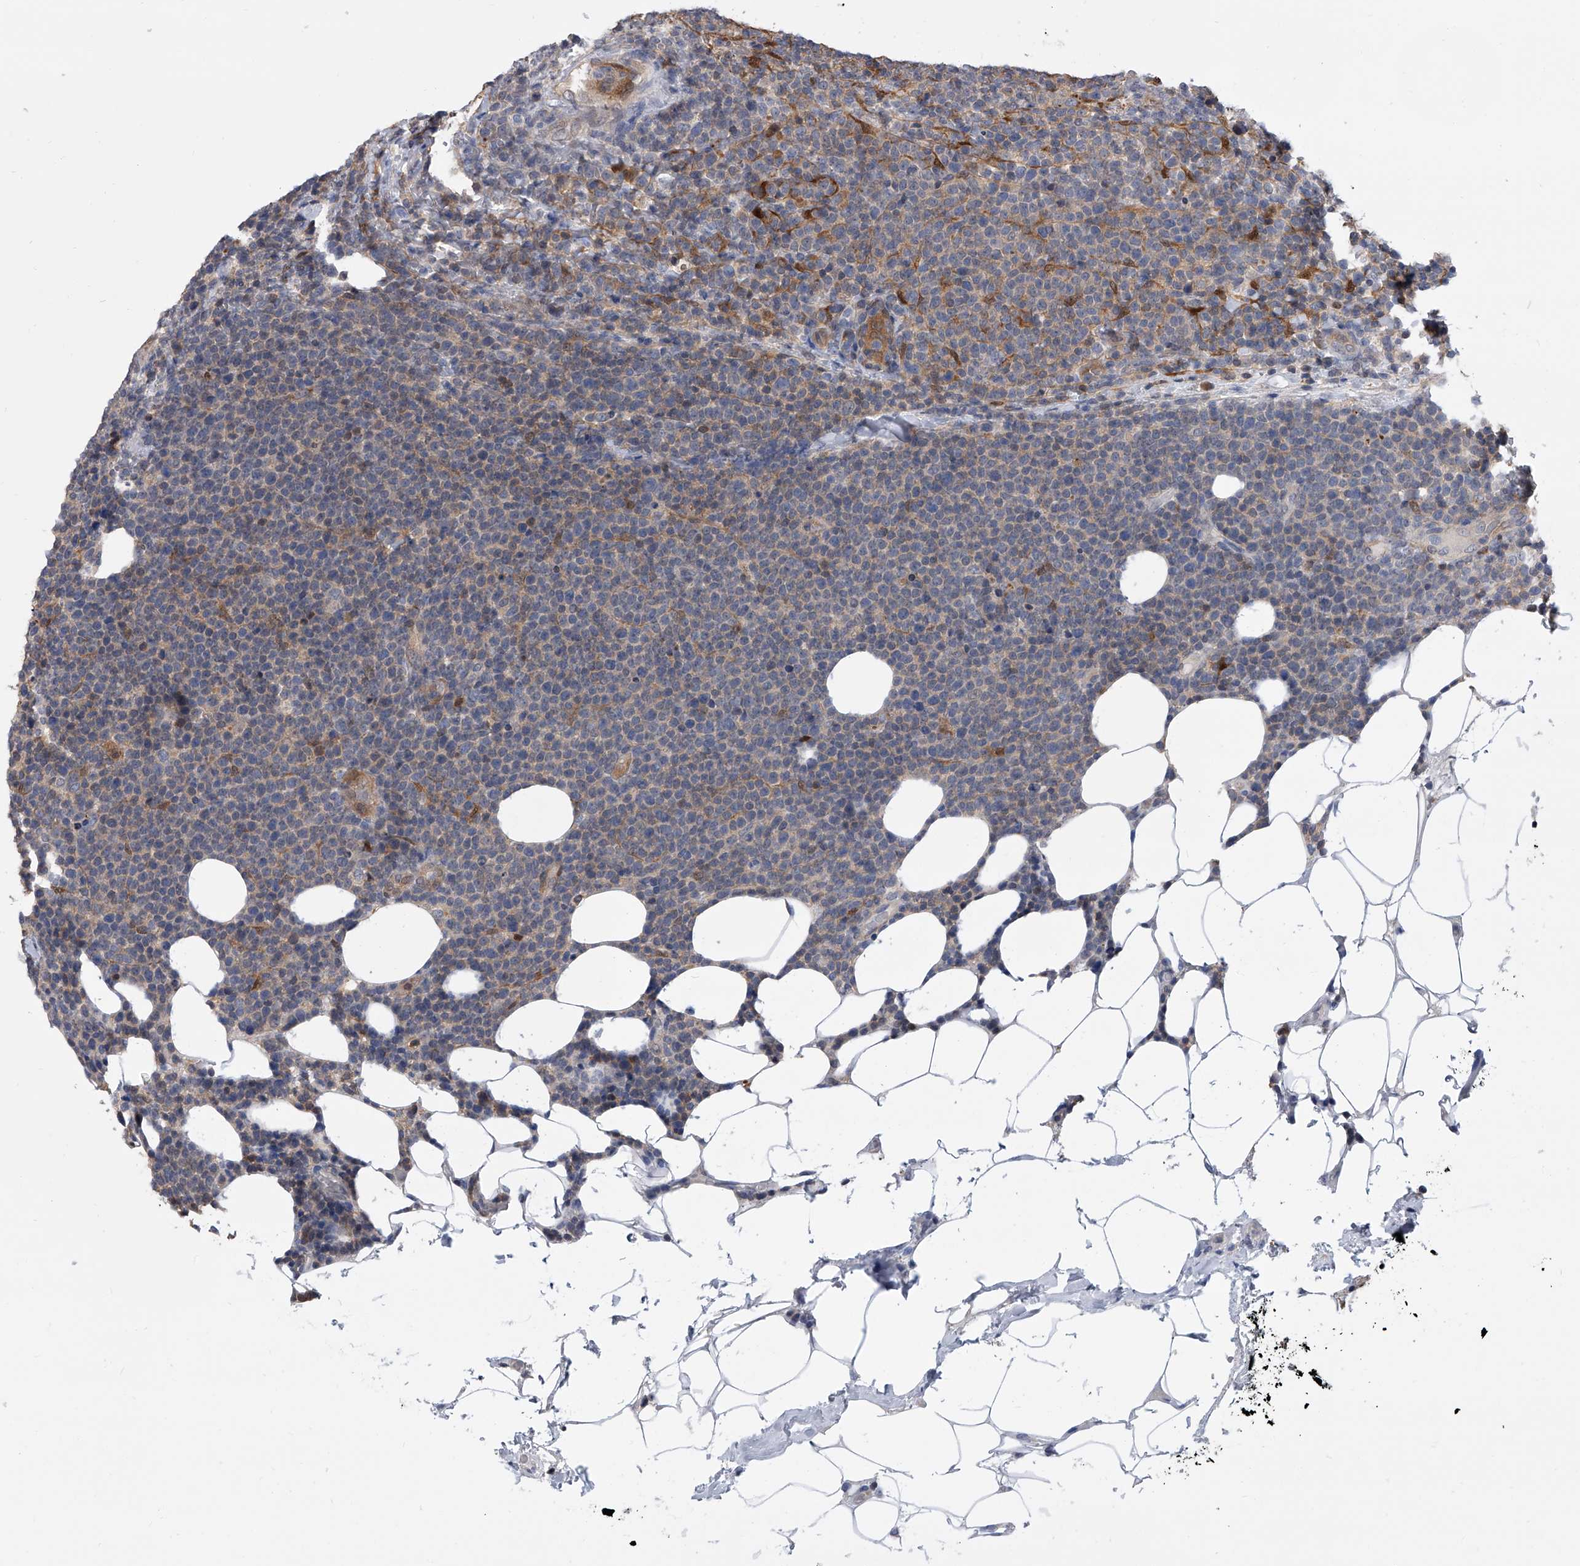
{"staining": {"intensity": "weak", "quantity": "<25%", "location": "cytoplasmic/membranous"}, "tissue": "lymphoma", "cell_type": "Tumor cells", "image_type": "cancer", "snomed": [{"axis": "morphology", "description": "Malignant lymphoma, non-Hodgkin's type, High grade"}, {"axis": "topography", "description": "Lymph node"}], "caption": "Tumor cells are negative for brown protein staining in high-grade malignant lymphoma, non-Hodgkin's type.", "gene": "SERPINB9", "patient": {"sex": "male", "age": 61}}